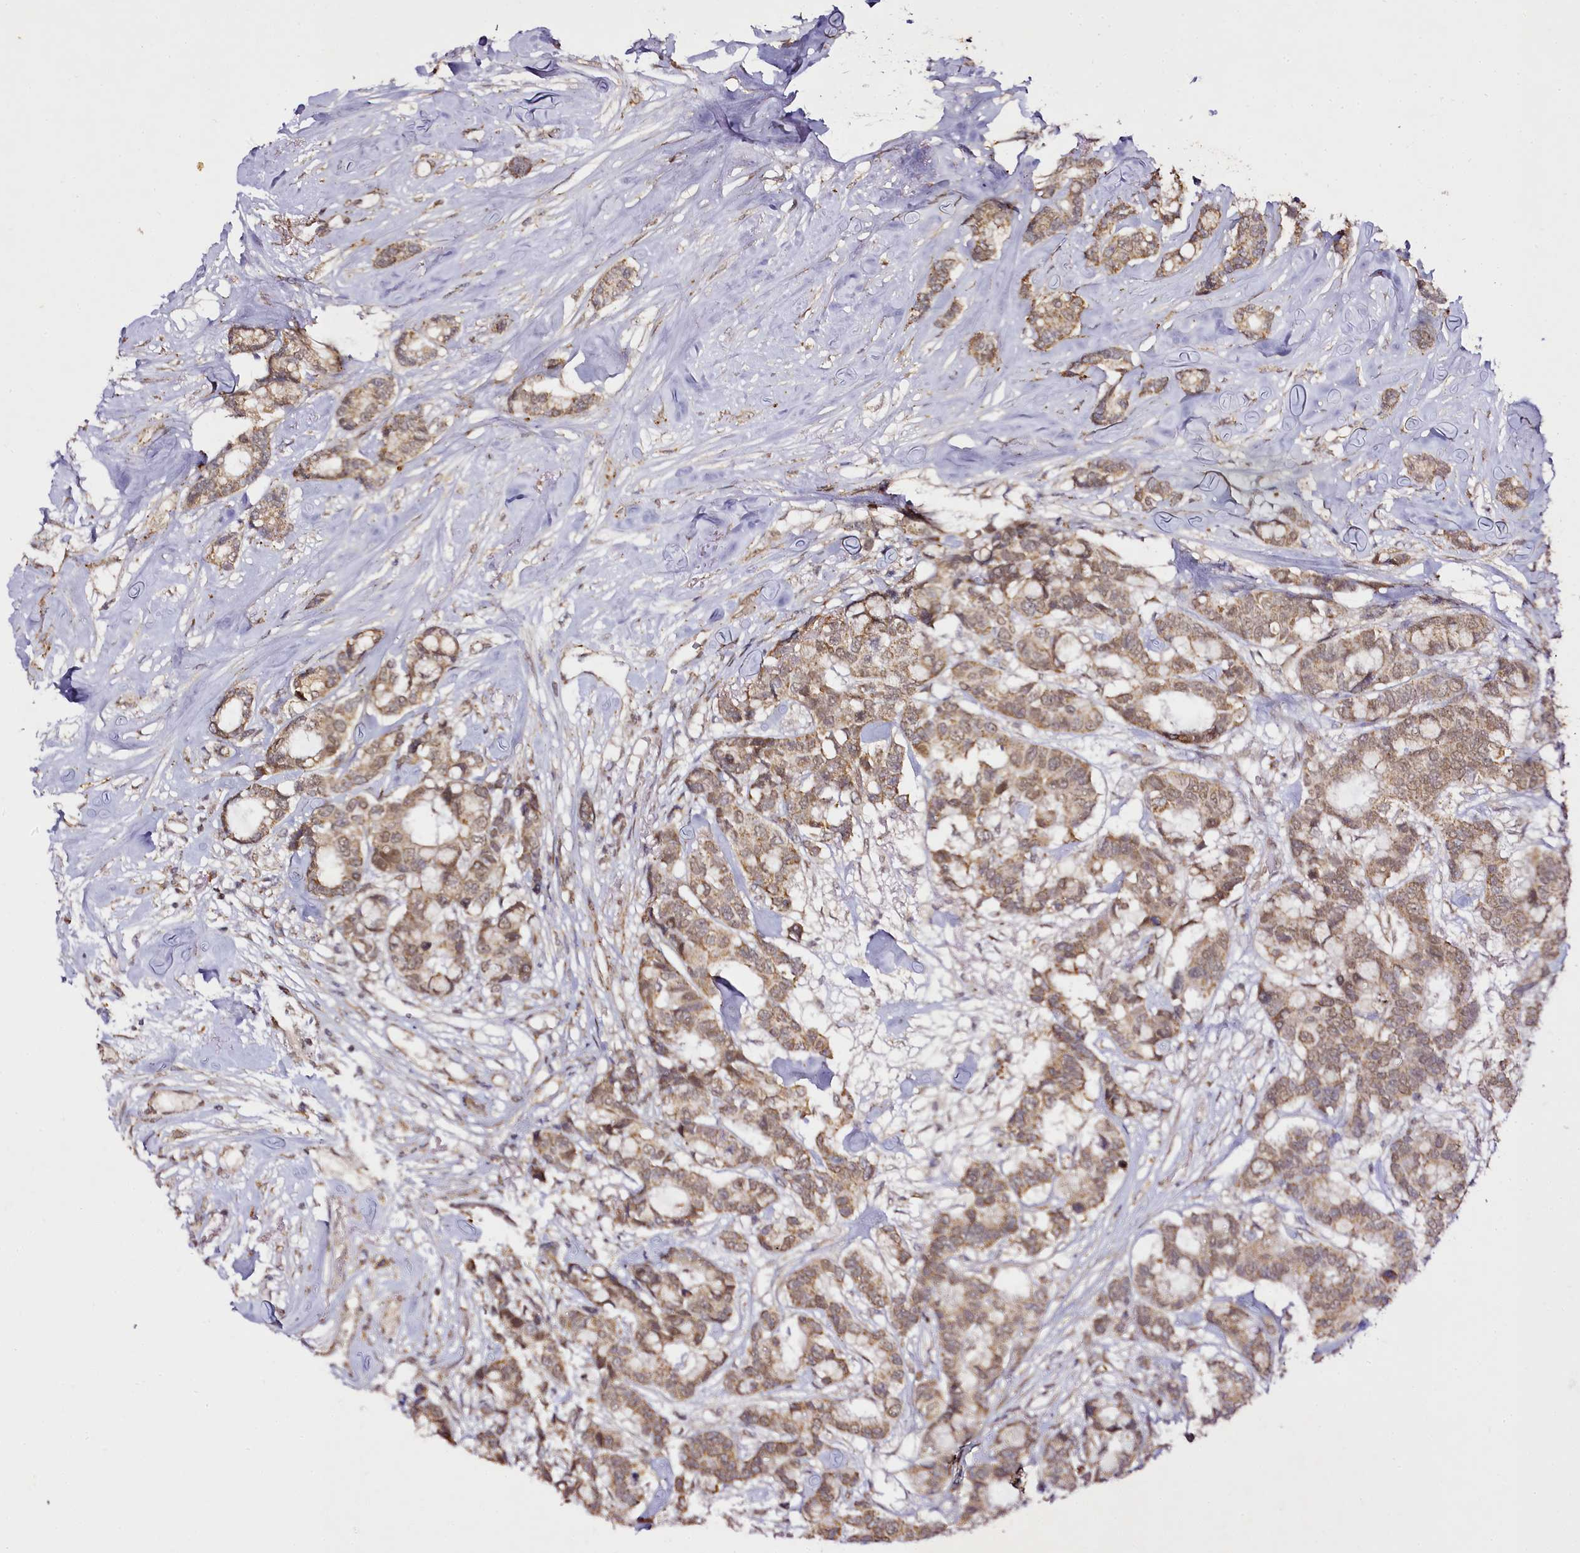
{"staining": {"intensity": "moderate", "quantity": ">75%", "location": "cytoplasmic/membranous"}, "tissue": "breast cancer", "cell_type": "Tumor cells", "image_type": "cancer", "snomed": [{"axis": "morphology", "description": "Duct carcinoma"}, {"axis": "topography", "description": "Breast"}], "caption": "Immunohistochemistry of human breast cancer (invasive ductal carcinoma) demonstrates medium levels of moderate cytoplasmic/membranous expression in approximately >75% of tumor cells. The protein is stained brown, and the nuclei are stained in blue (DAB IHC with brightfield microscopy, high magnification).", "gene": "EDIL3", "patient": {"sex": "female", "age": 87}}